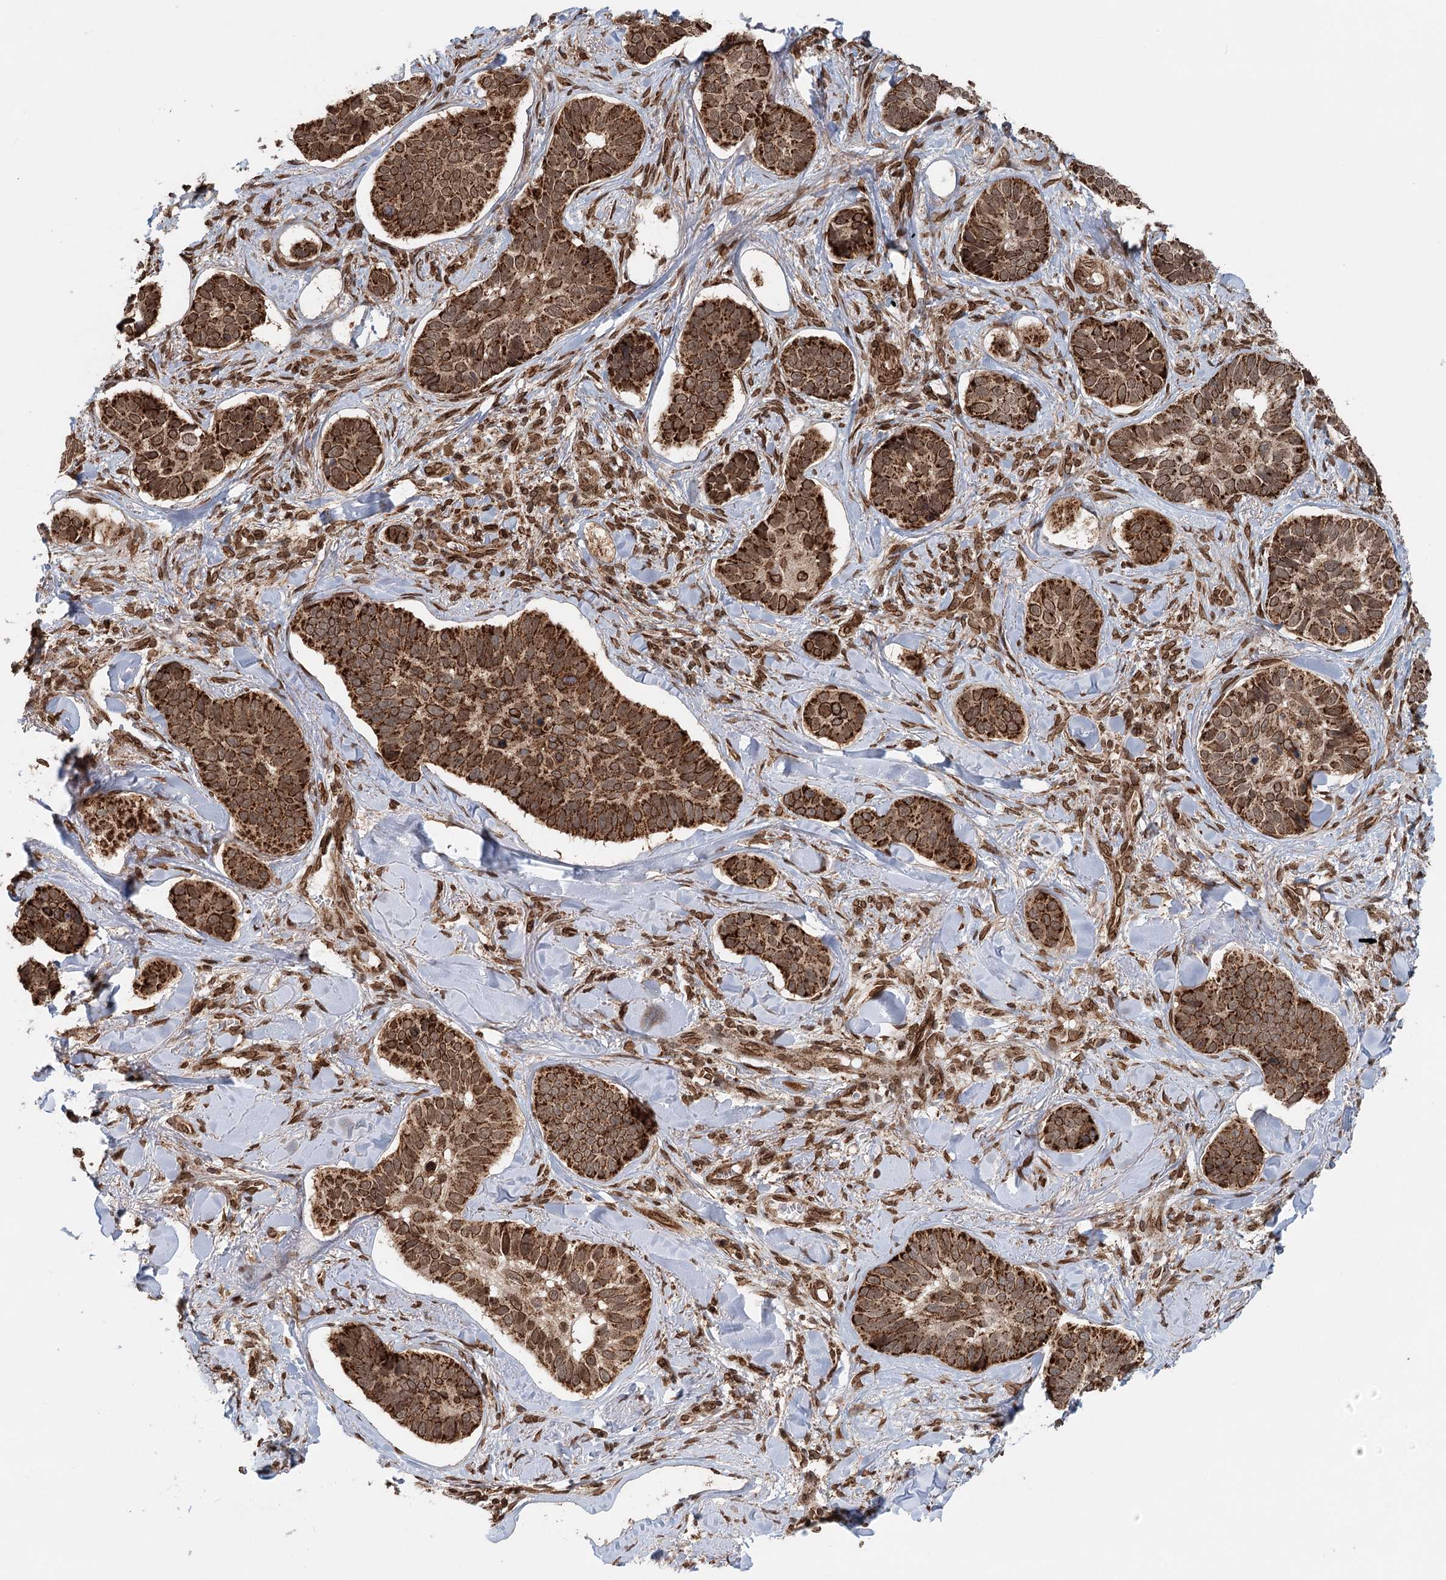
{"staining": {"intensity": "strong", "quantity": ">75%", "location": "cytoplasmic/membranous"}, "tissue": "skin cancer", "cell_type": "Tumor cells", "image_type": "cancer", "snomed": [{"axis": "morphology", "description": "Basal cell carcinoma"}, {"axis": "topography", "description": "Skin"}], "caption": "IHC of basal cell carcinoma (skin) reveals high levels of strong cytoplasmic/membranous staining in about >75% of tumor cells.", "gene": "BCKDHA", "patient": {"sex": "male", "age": 62}}